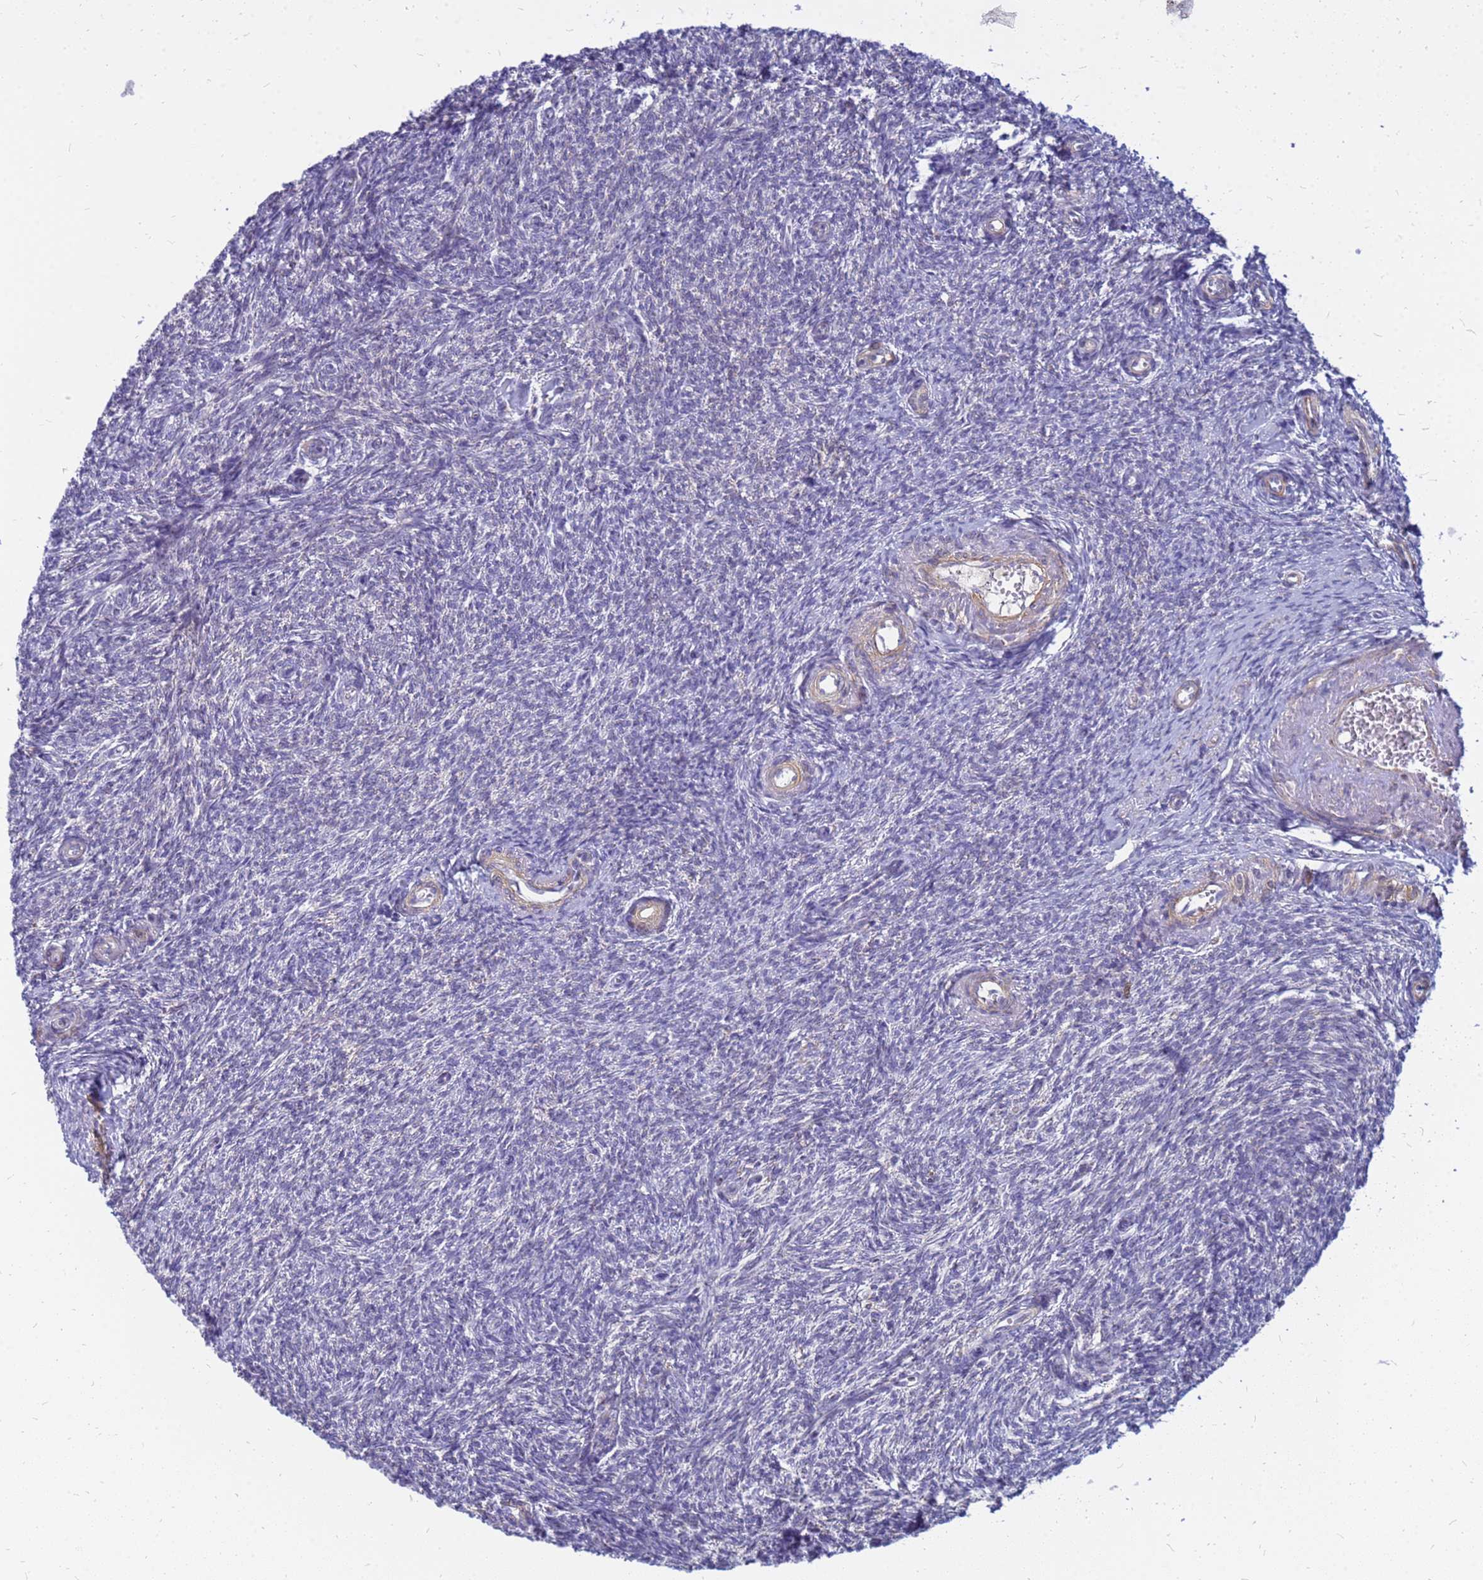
{"staining": {"intensity": "negative", "quantity": "none", "location": "none"}, "tissue": "ovary", "cell_type": "Ovarian stroma cells", "image_type": "normal", "snomed": [{"axis": "morphology", "description": "Normal tissue, NOS"}, {"axis": "topography", "description": "Ovary"}], "caption": "This is an immunohistochemistry photomicrograph of normal human ovary. There is no expression in ovarian stroma cells.", "gene": "SRGAP3", "patient": {"sex": "female", "age": 44}}